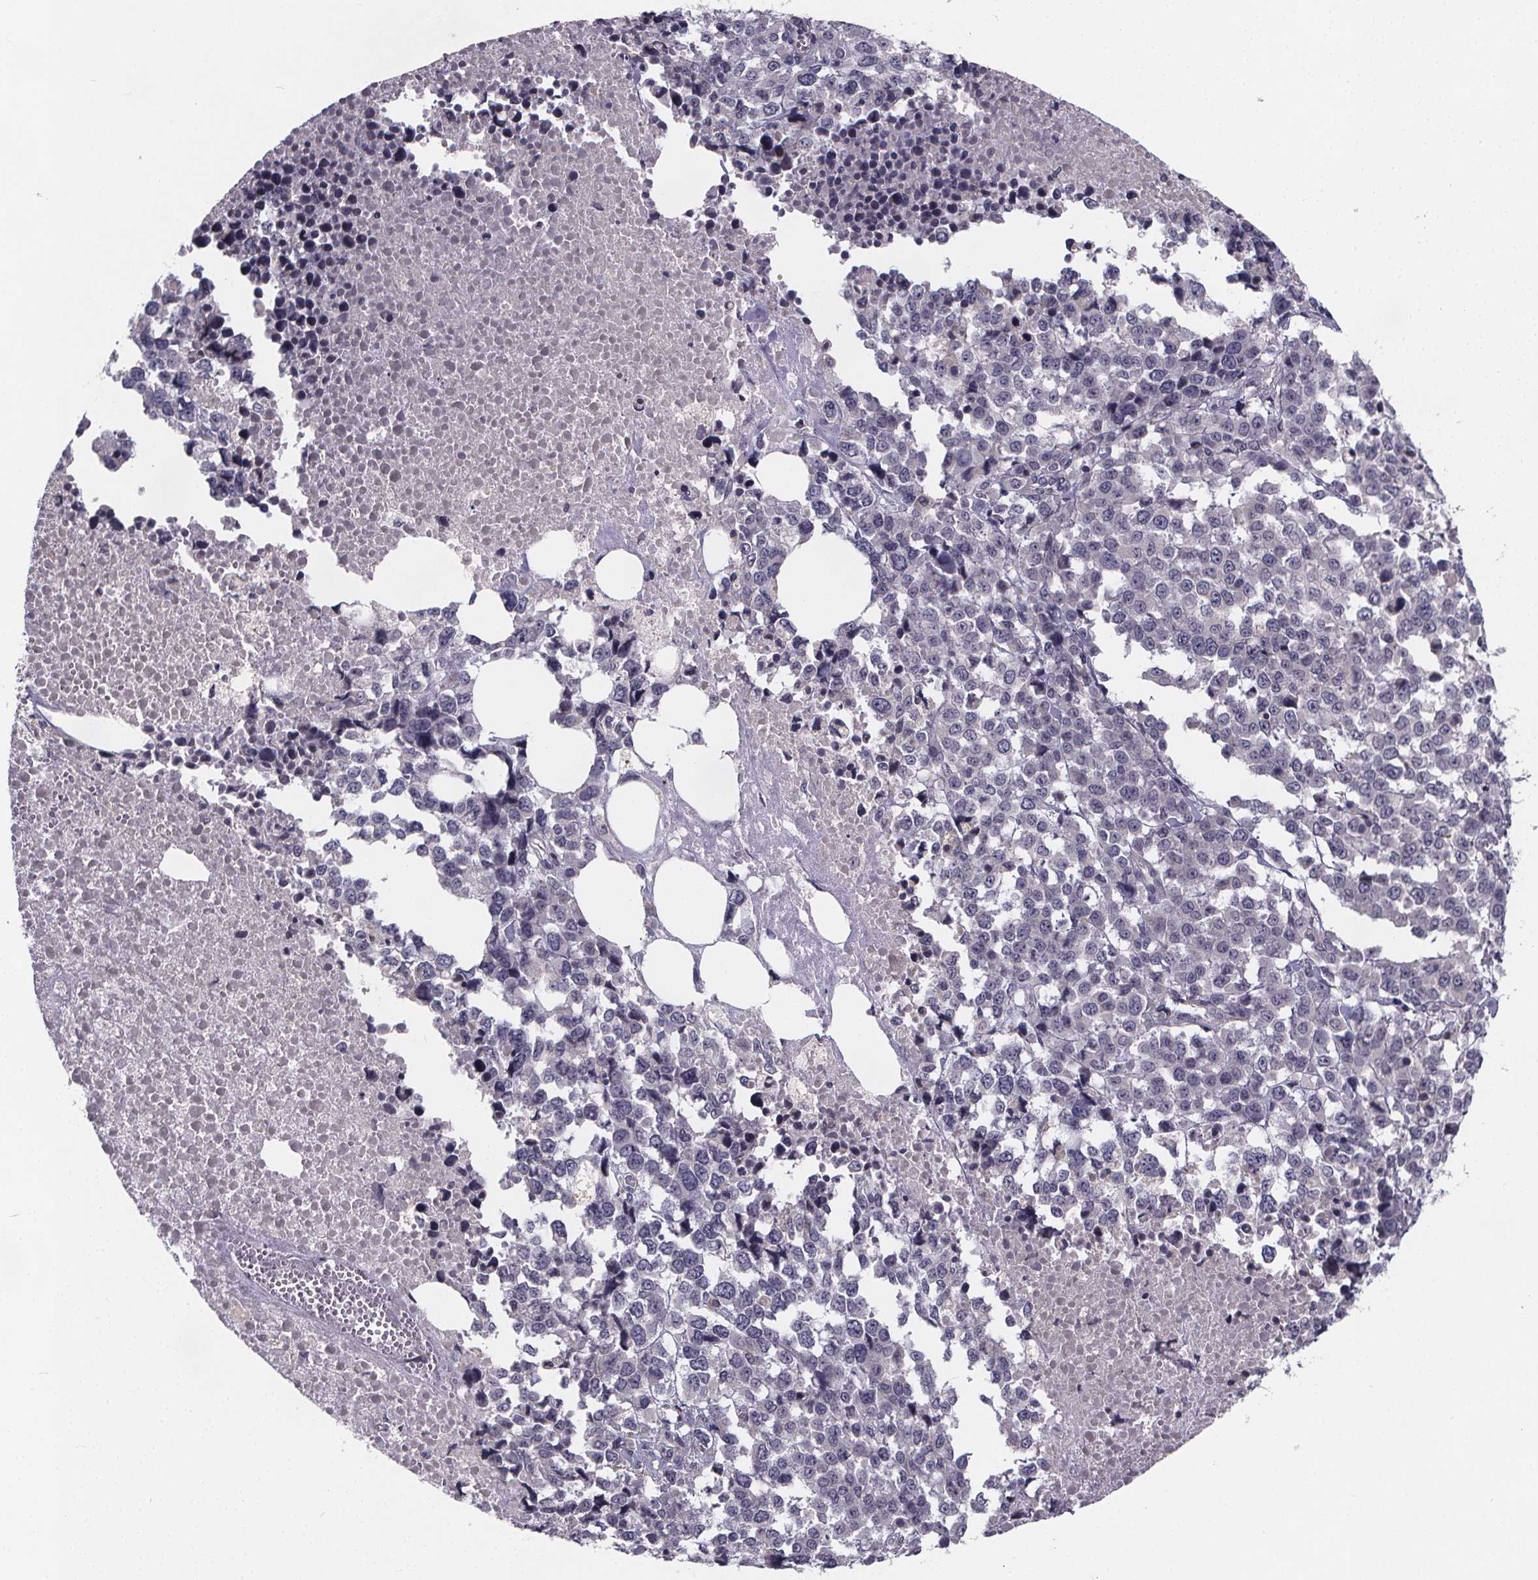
{"staining": {"intensity": "negative", "quantity": "none", "location": "none"}, "tissue": "melanoma", "cell_type": "Tumor cells", "image_type": "cancer", "snomed": [{"axis": "morphology", "description": "Malignant melanoma, Metastatic site"}, {"axis": "topography", "description": "Skin"}], "caption": "Immunohistochemistry (IHC) of melanoma demonstrates no staining in tumor cells.", "gene": "FBXW2", "patient": {"sex": "male", "age": 84}}